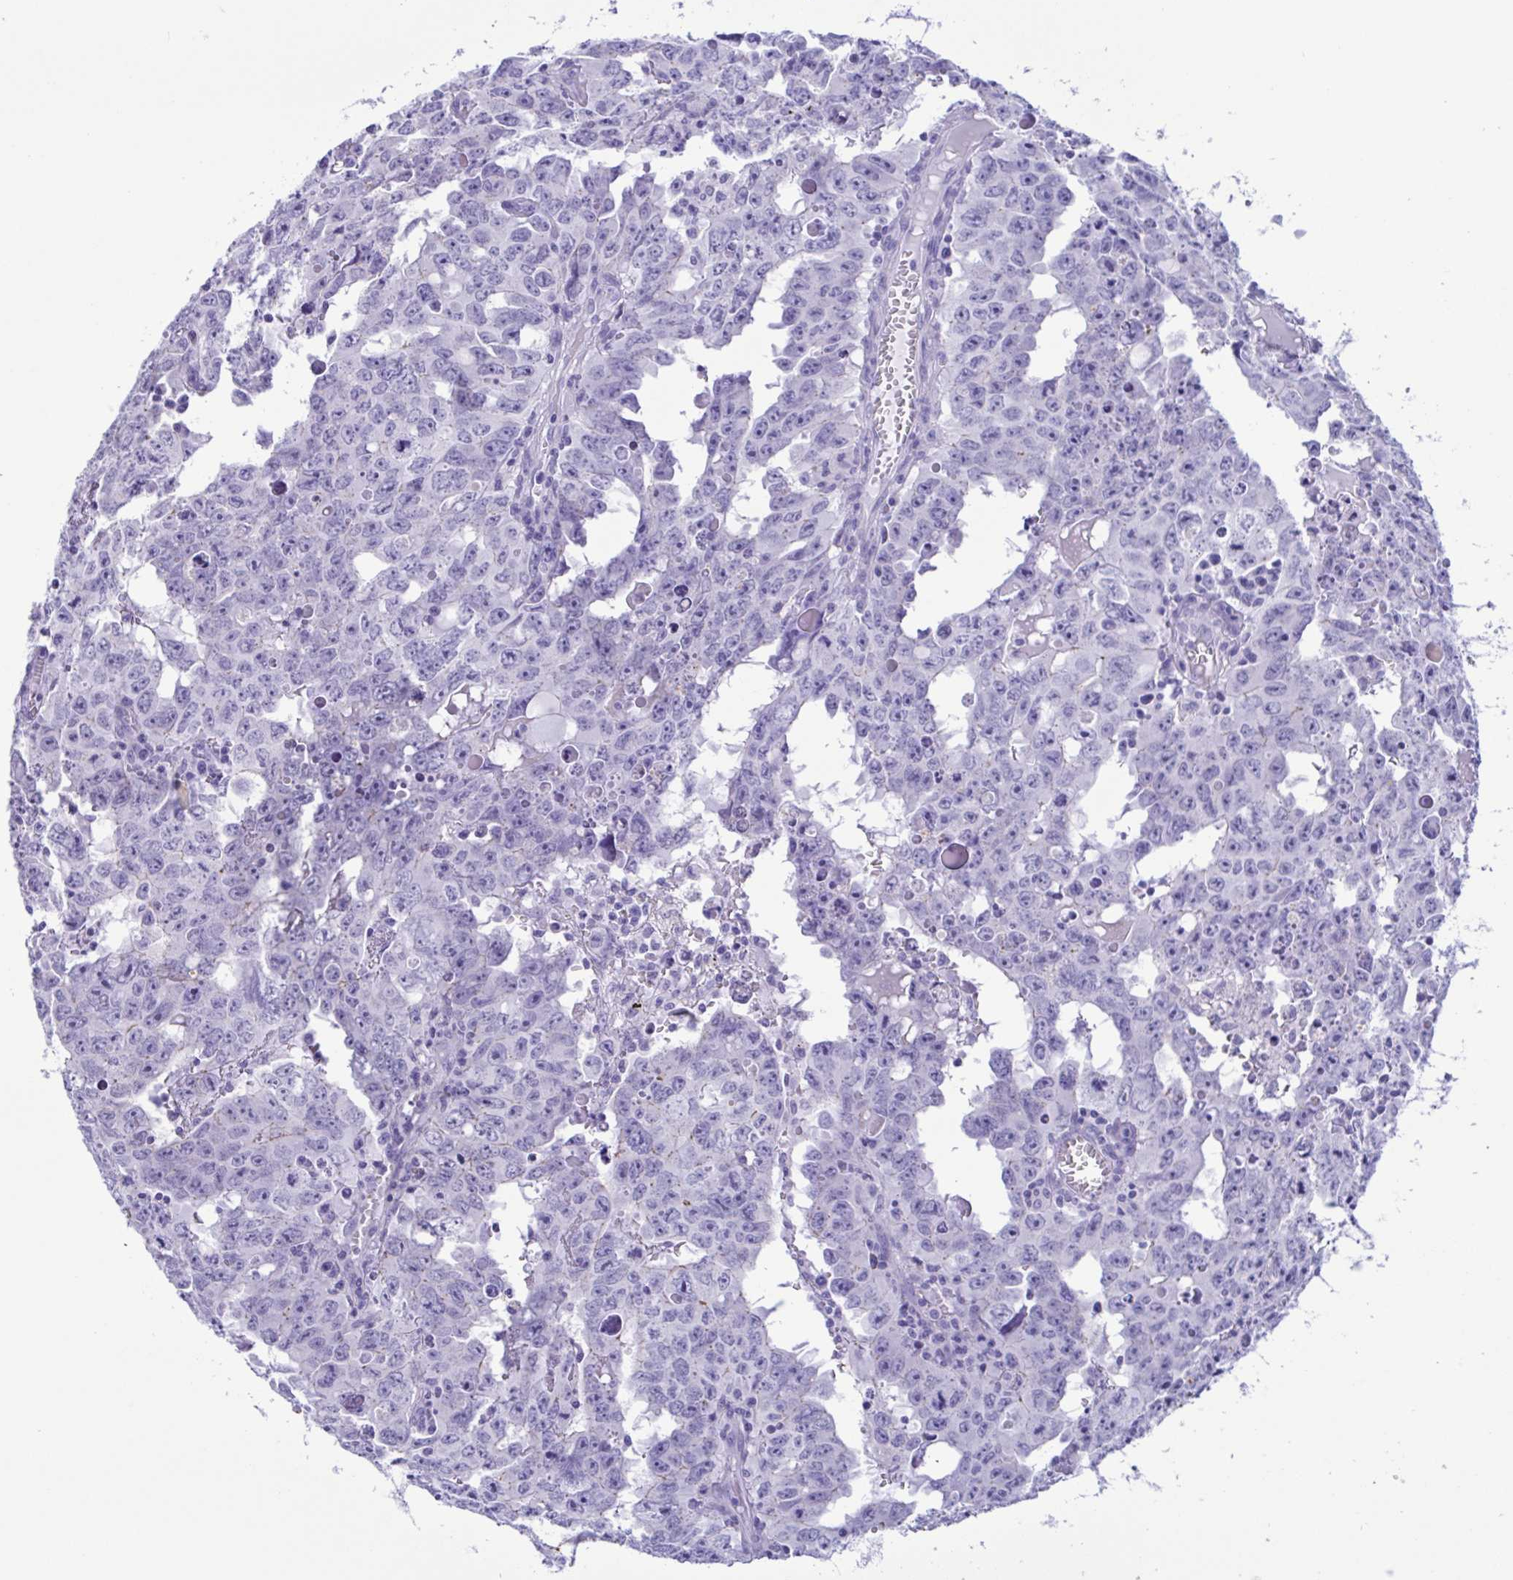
{"staining": {"intensity": "negative", "quantity": "none", "location": "none"}, "tissue": "testis cancer", "cell_type": "Tumor cells", "image_type": "cancer", "snomed": [{"axis": "morphology", "description": "Carcinoma, Embryonal, NOS"}, {"axis": "topography", "description": "Testis"}], "caption": "Immunohistochemistry histopathology image of human testis cancer (embryonal carcinoma) stained for a protein (brown), which exhibits no expression in tumor cells.", "gene": "TSPY2", "patient": {"sex": "male", "age": 22}}